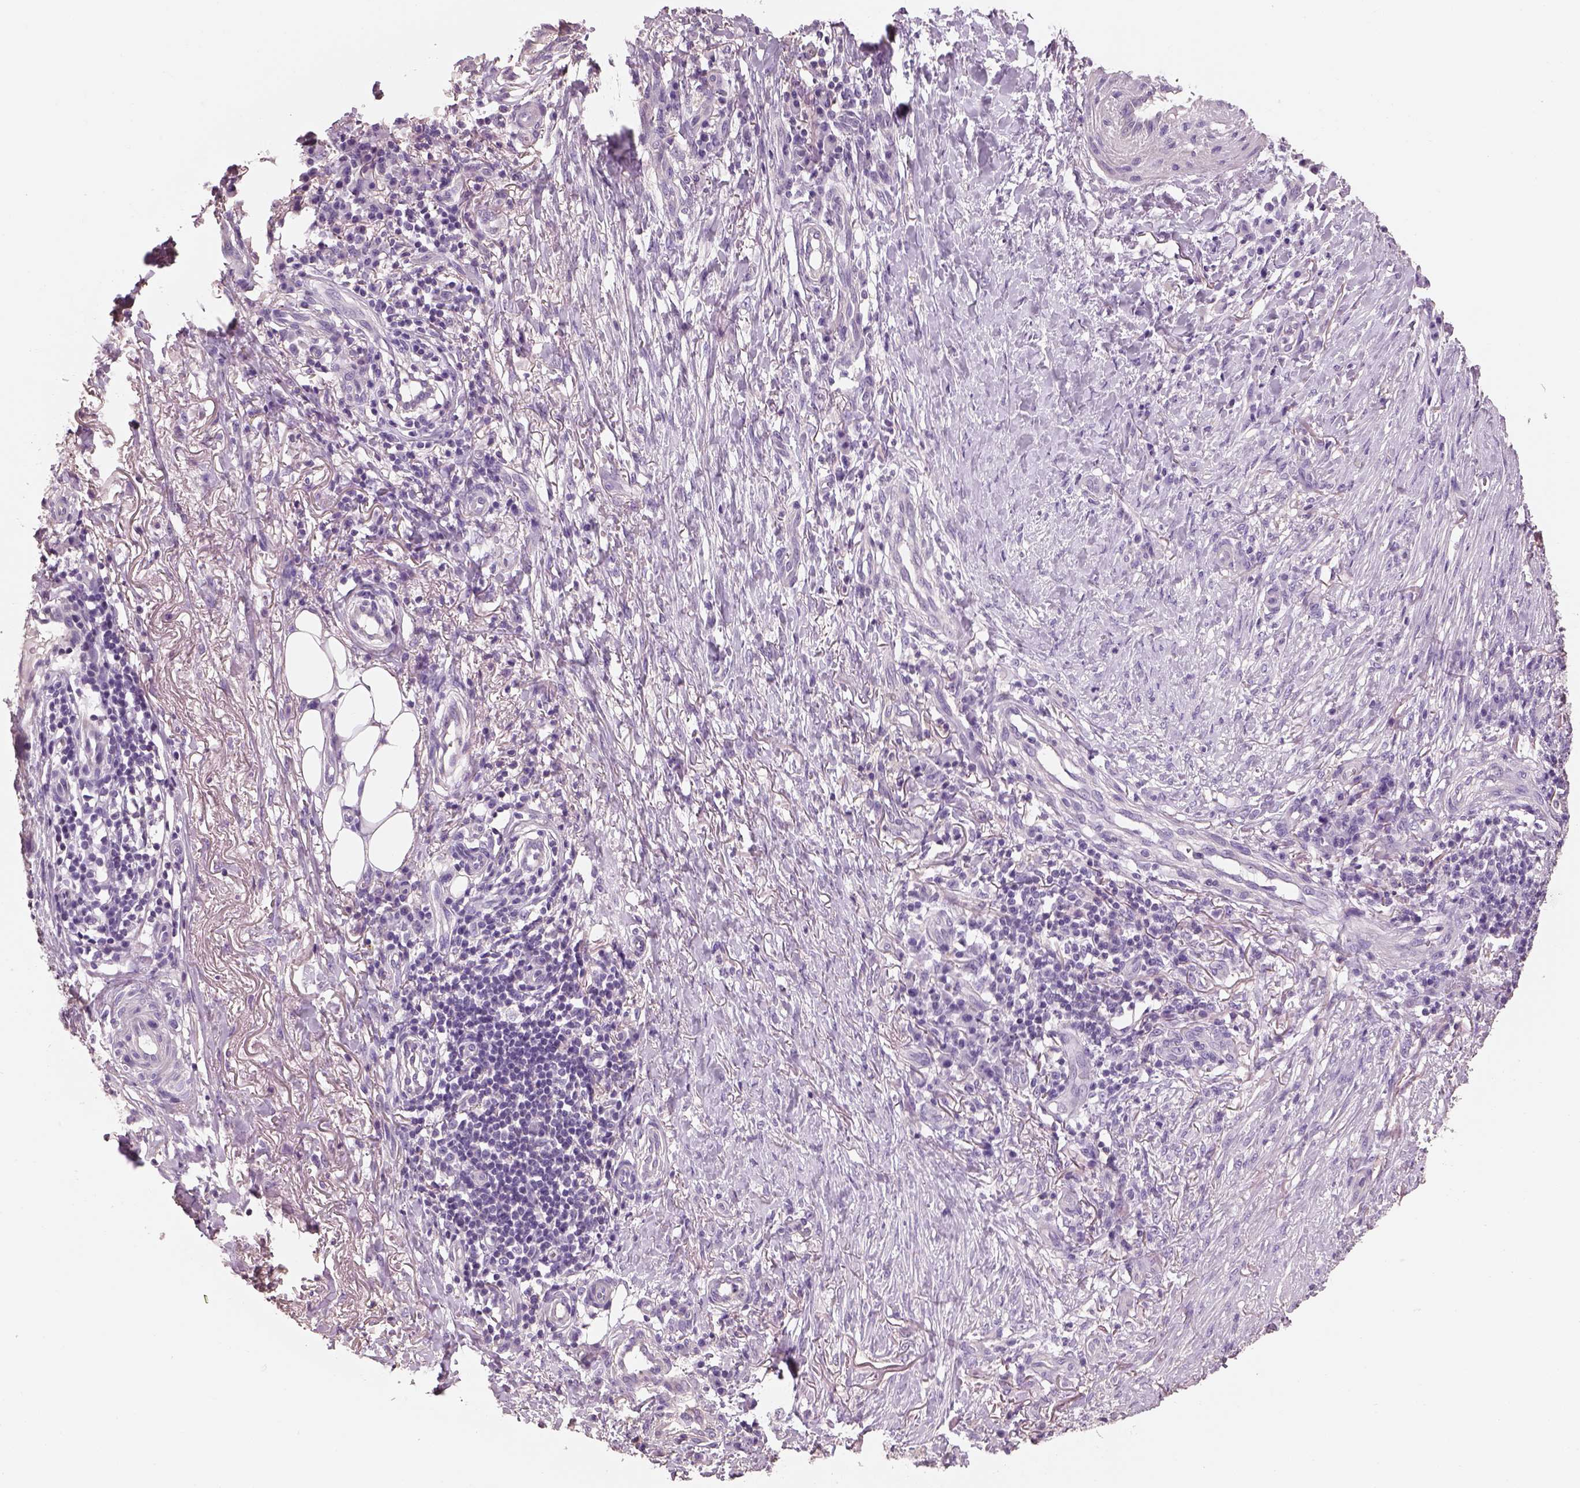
{"staining": {"intensity": "negative", "quantity": "none", "location": "none"}, "tissue": "skin cancer", "cell_type": "Tumor cells", "image_type": "cancer", "snomed": [{"axis": "morphology", "description": "Squamous cell carcinoma, NOS"}, {"axis": "topography", "description": "Skin"}], "caption": "Tumor cells show no significant protein staining in skin cancer.", "gene": "OTUD6A", "patient": {"sex": "male", "age": 70}}